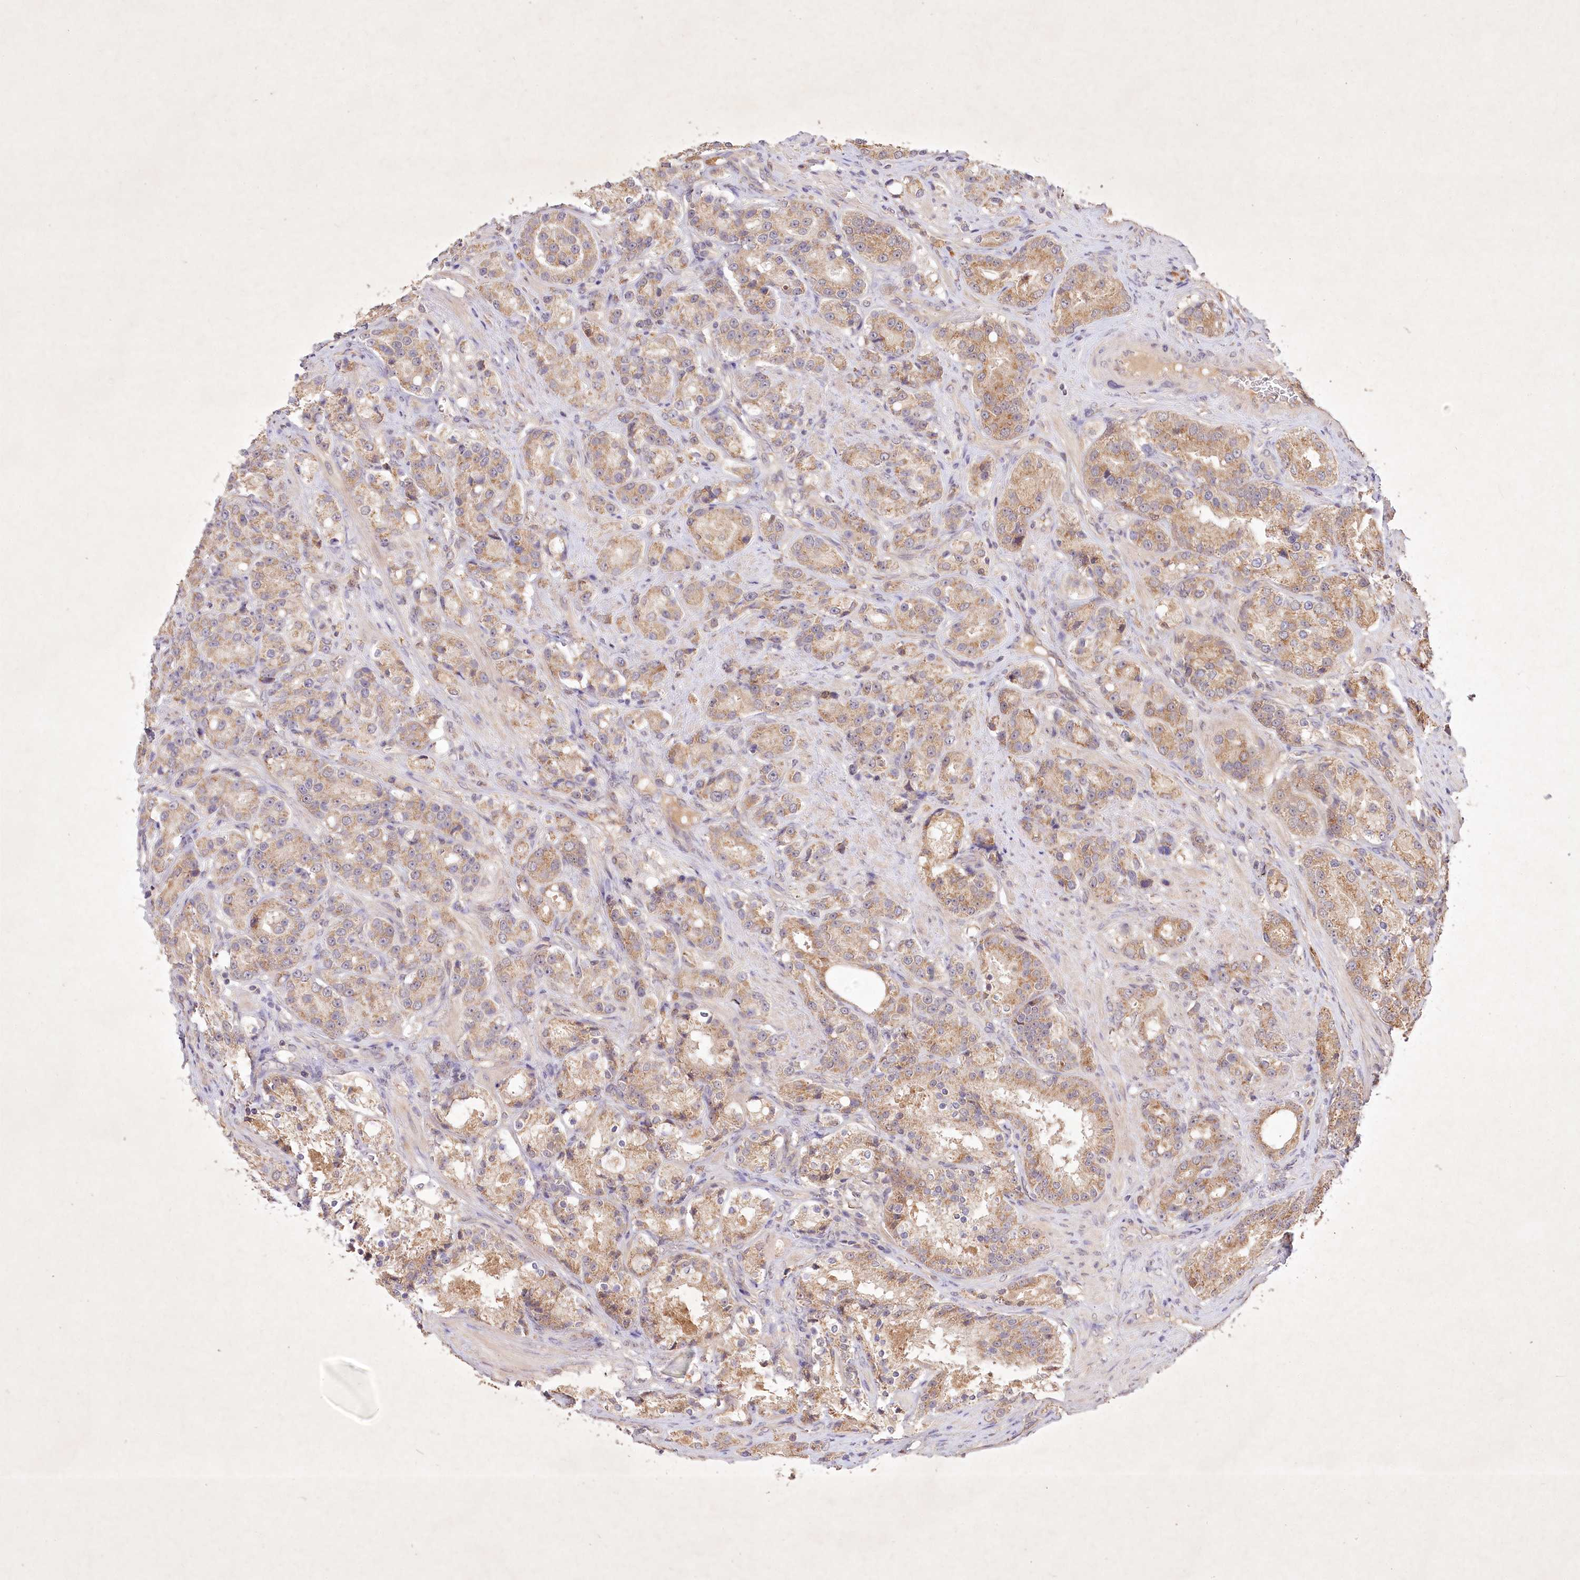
{"staining": {"intensity": "moderate", "quantity": "25%-75%", "location": "cytoplasmic/membranous"}, "tissue": "prostate cancer", "cell_type": "Tumor cells", "image_type": "cancer", "snomed": [{"axis": "morphology", "description": "Adenocarcinoma, High grade"}, {"axis": "topography", "description": "Prostate"}], "caption": "A high-resolution photomicrograph shows immunohistochemistry (IHC) staining of prostate adenocarcinoma (high-grade), which displays moderate cytoplasmic/membranous expression in about 25%-75% of tumor cells.", "gene": "IRAK1BP1", "patient": {"sex": "male", "age": 60}}